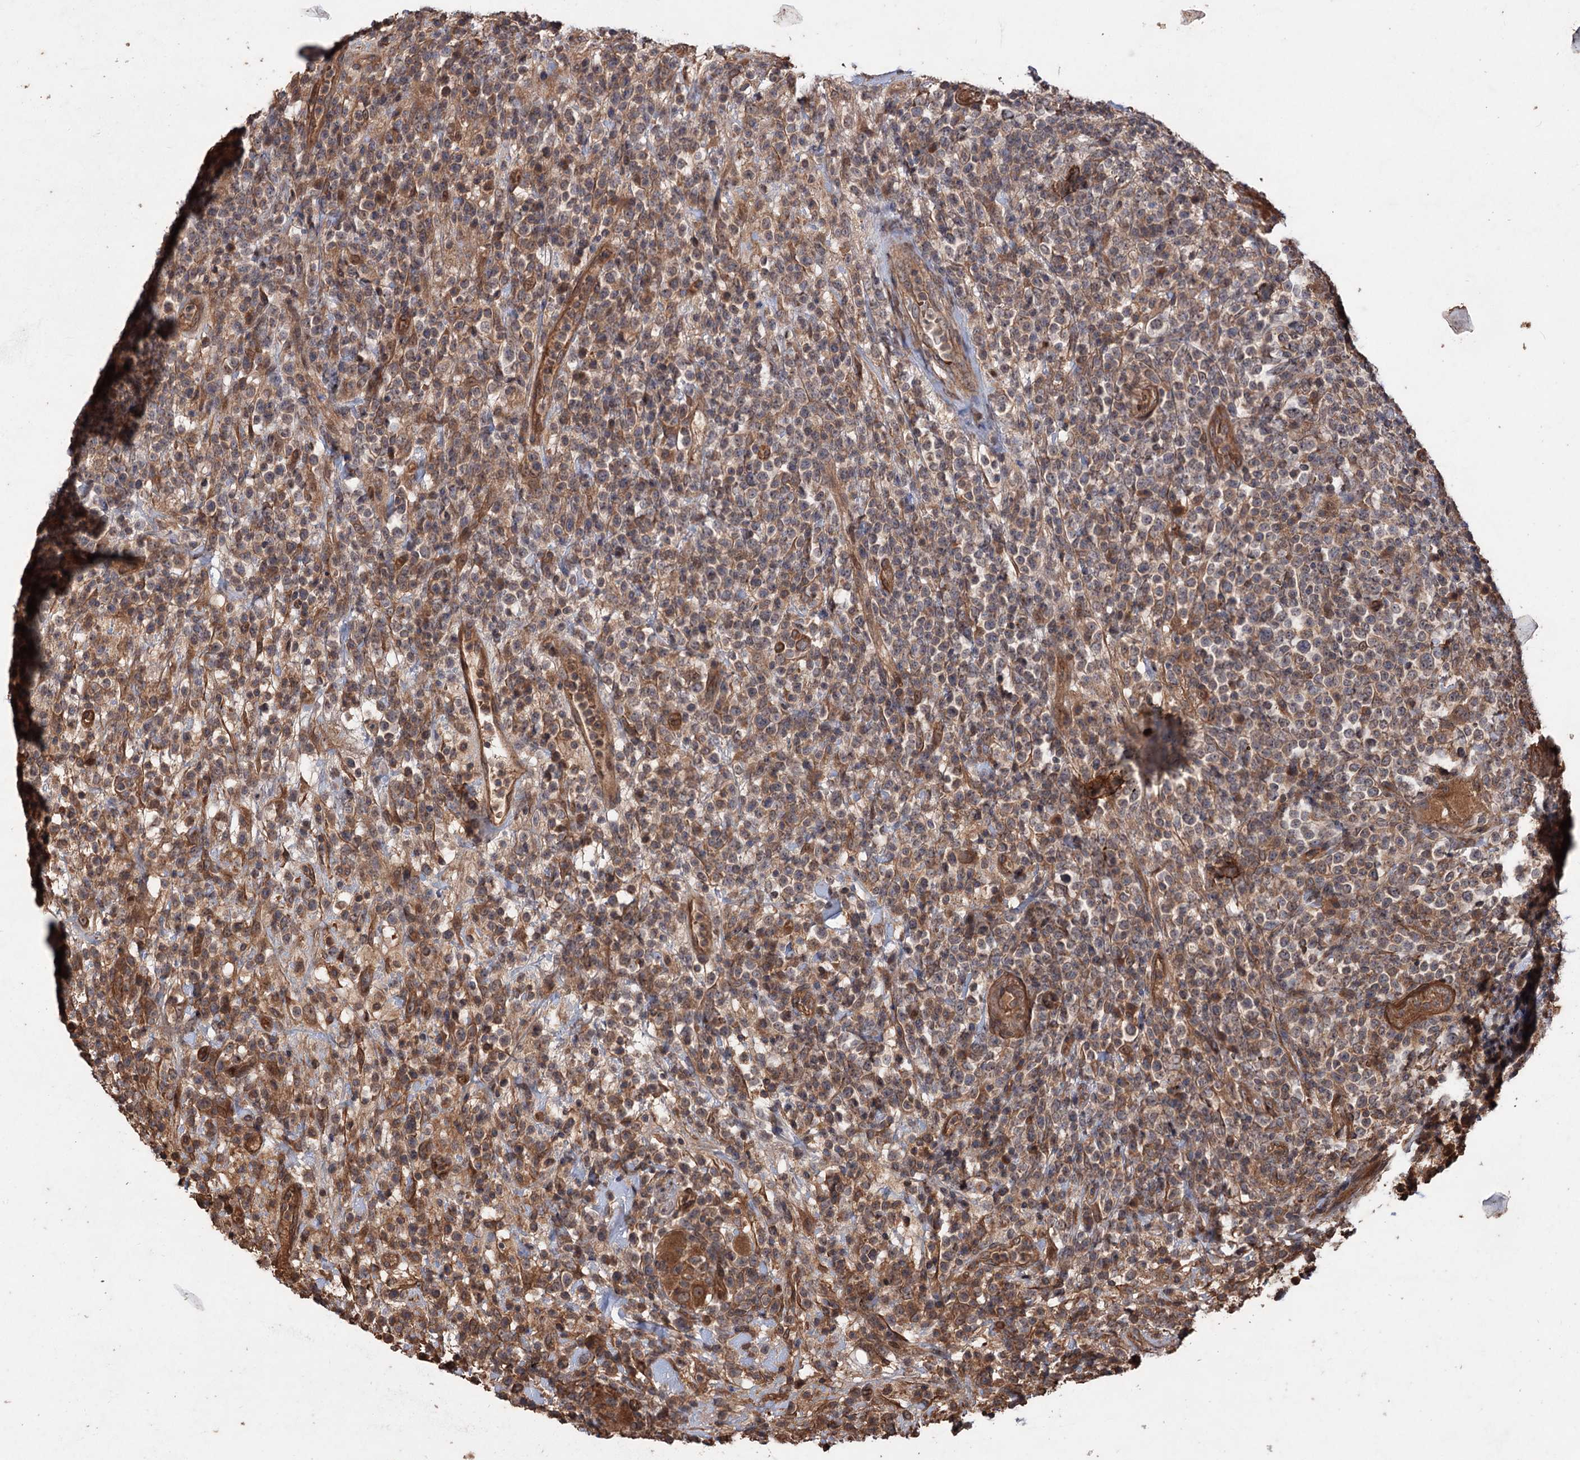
{"staining": {"intensity": "moderate", "quantity": ">75%", "location": "cytoplasmic/membranous"}, "tissue": "lymphoma", "cell_type": "Tumor cells", "image_type": "cancer", "snomed": [{"axis": "morphology", "description": "Malignant lymphoma, non-Hodgkin's type, High grade"}, {"axis": "topography", "description": "Colon"}], "caption": "A histopathology image of high-grade malignant lymphoma, non-Hodgkin's type stained for a protein demonstrates moderate cytoplasmic/membranous brown staining in tumor cells.", "gene": "ADK", "patient": {"sex": "female", "age": 53}}